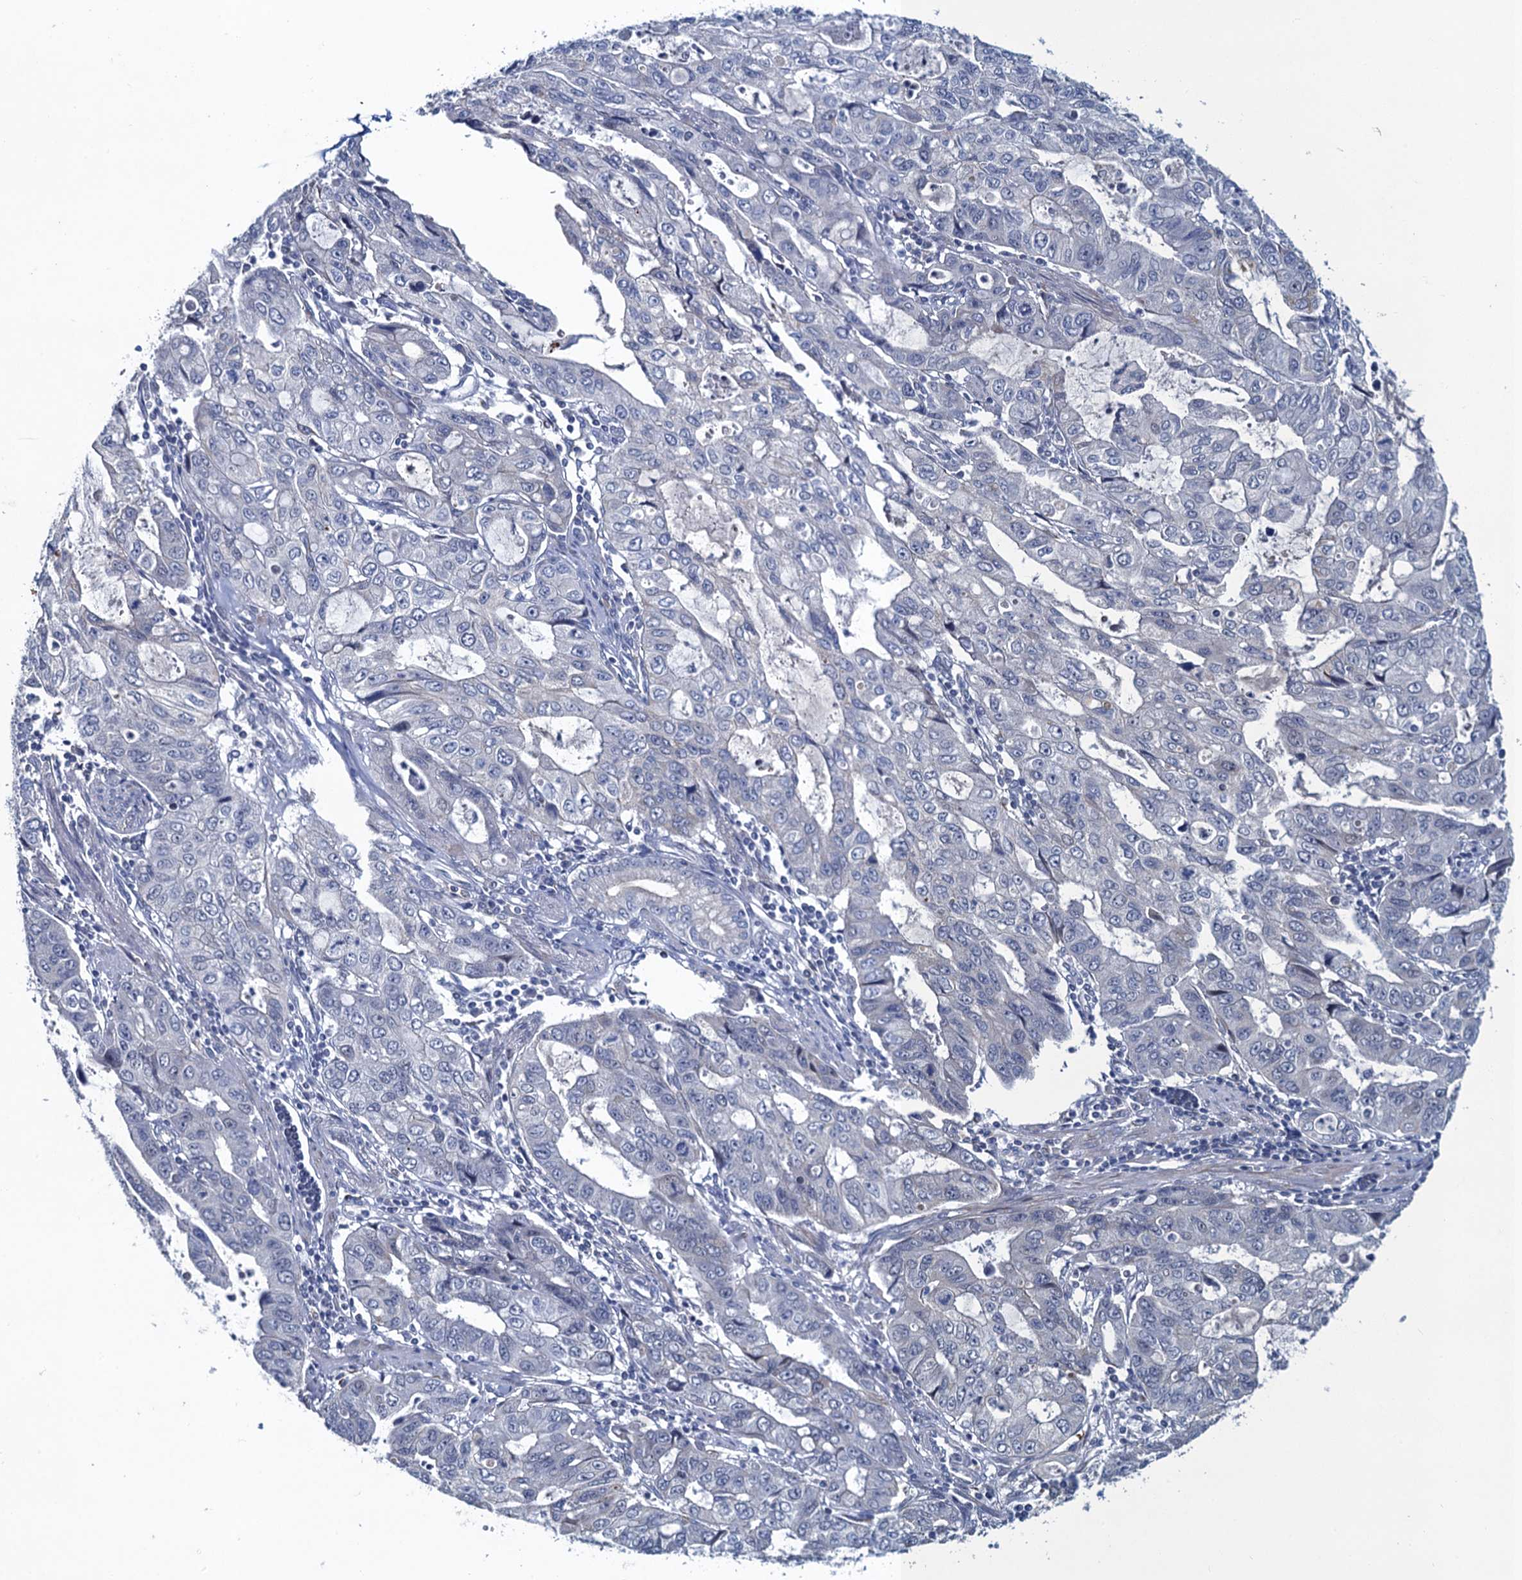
{"staining": {"intensity": "negative", "quantity": "none", "location": "none"}, "tissue": "stomach cancer", "cell_type": "Tumor cells", "image_type": "cancer", "snomed": [{"axis": "morphology", "description": "Adenocarcinoma, NOS"}, {"axis": "topography", "description": "Stomach, upper"}], "caption": "This is a micrograph of immunohistochemistry staining of stomach adenocarcinoma, which shows no positivity in tumor cells. (IHC, brightfield microscopy, high magnification).", "gene": "ATOSA", "patient": {"sex": "female", "age": 52}}